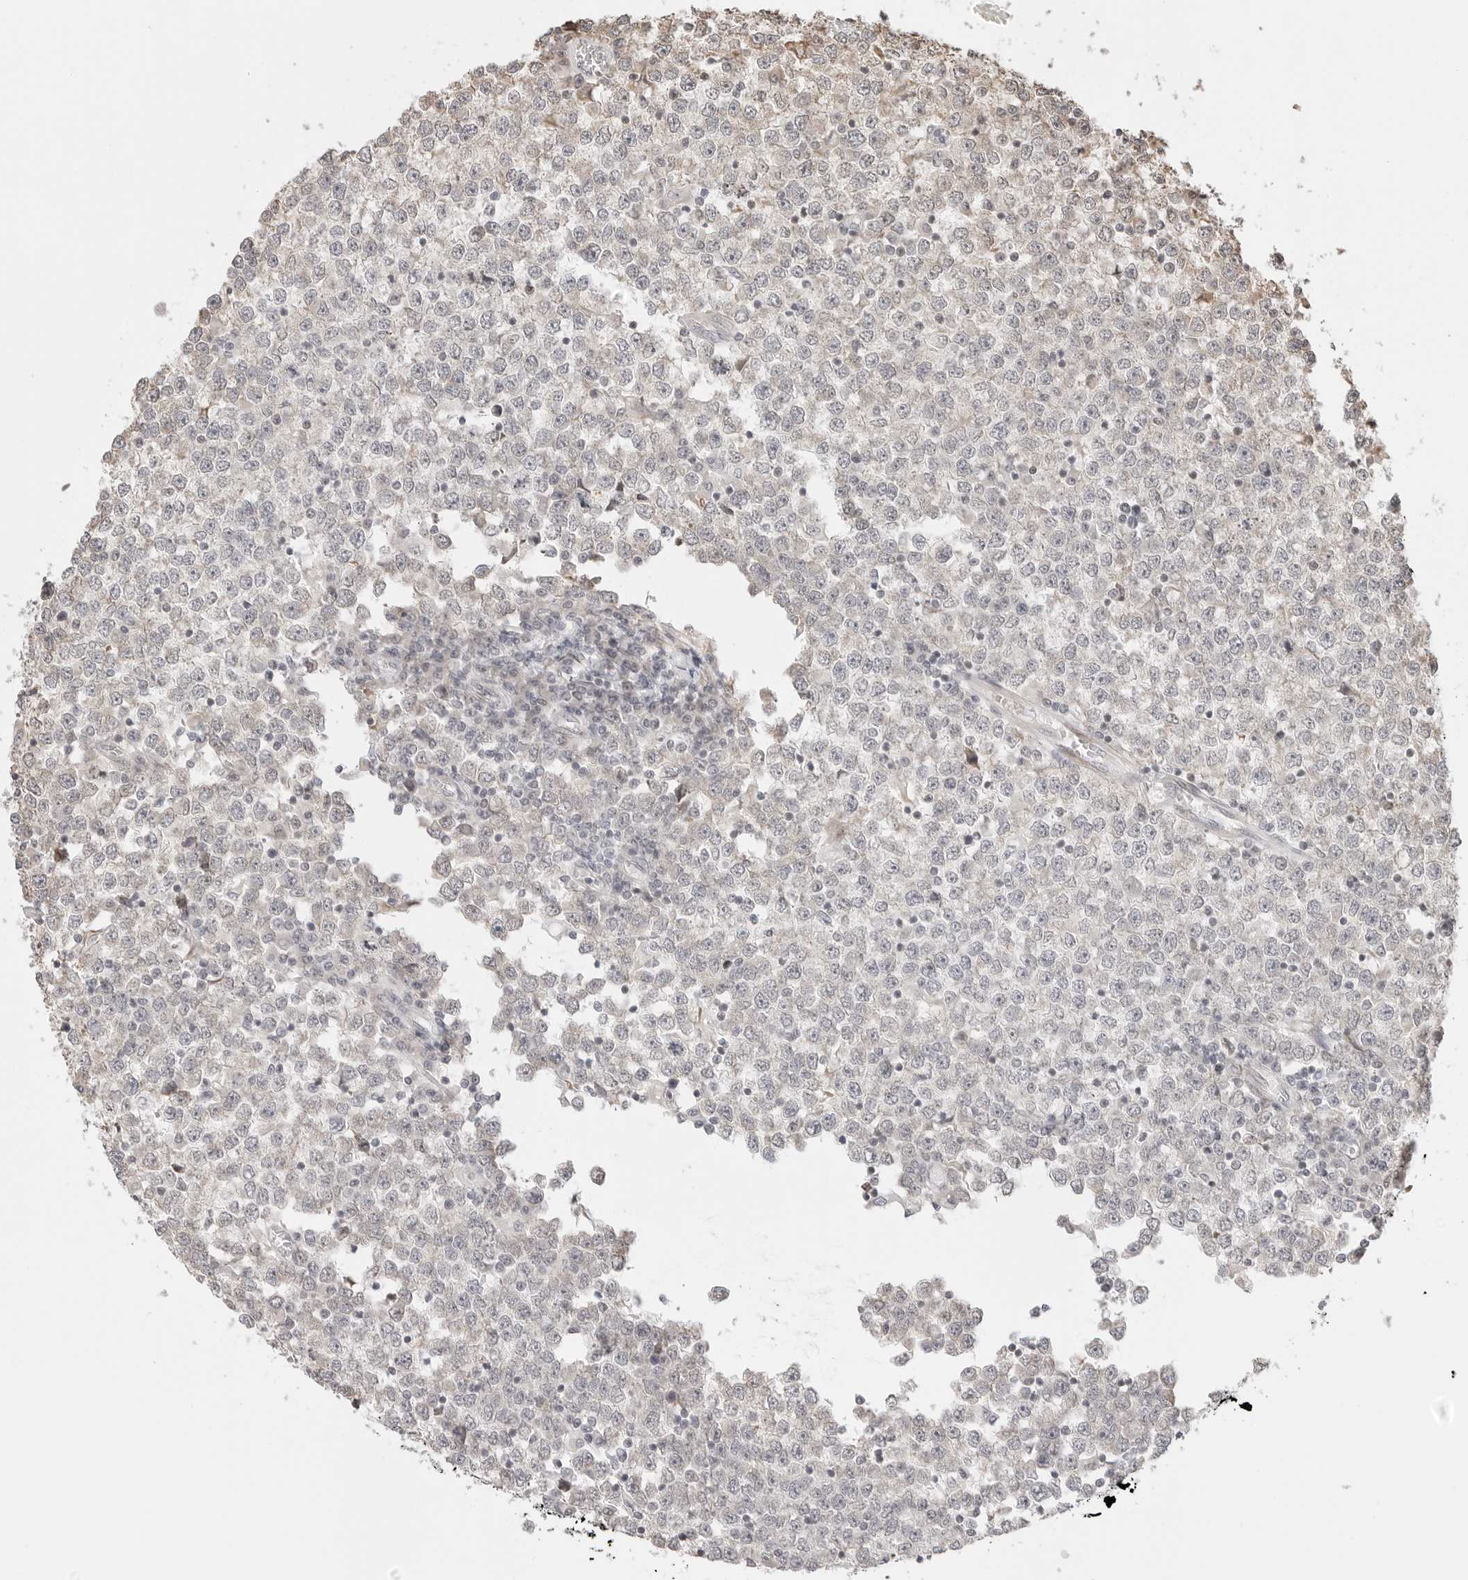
{"staining": {"intensity": "negative", "quantity": "none", "location": "none"}, "tissue": "testis cancer", "cell_type": "Tumor cells", "image_type": "cancer", "snomed": [{"axis": "morphology", "description": "Seminoma, NOS"}, {"axis": "topography", "description": "Testis"}], "caption": "Tumor cells show no significant protein expression in seminoma (testis).", "gene": "FKBP14", "patient": {"sex": "male", "age": 65}}